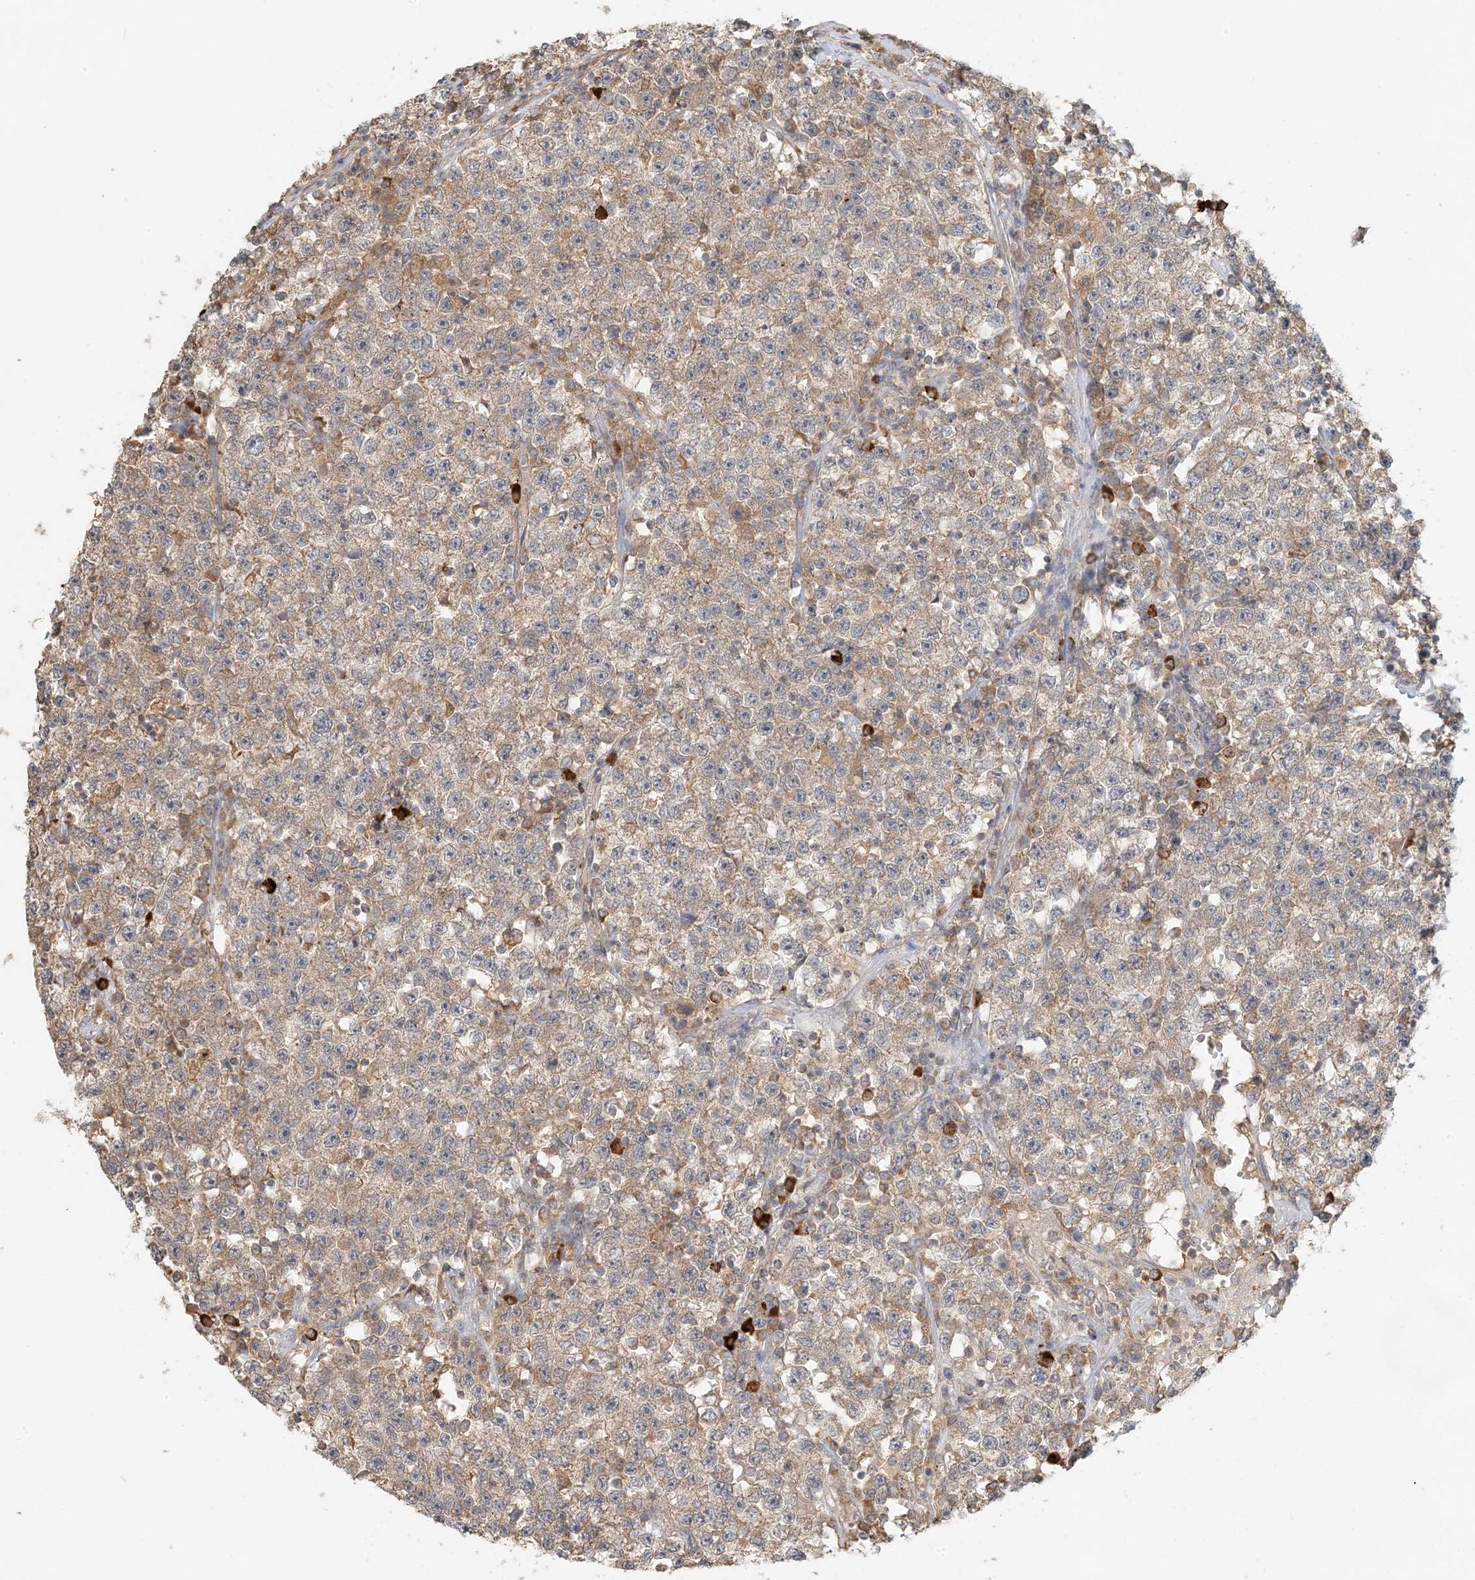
{"staining": {"intensity": "moderate", "quantity": ">75%", "location": "cytoplasmic/membranous"}, "tissue": "testis cancer", "cell_type": "Tumor cells", "image_type": "cancer", "snomed": [{"axis": "morphology", "description": "Seminoma, NOS"}, {"axis": "topography", "description": "Testis"}], "caption": "Approximately >75% of tumor cells in human testis cancer (seminoma) reveal moderate cytoplasmic/membranous protein expression as visualized by brown immunohistochemical staining.", "gene": "MCOLN1", "patient": {"sex": "male", "age": 22}}